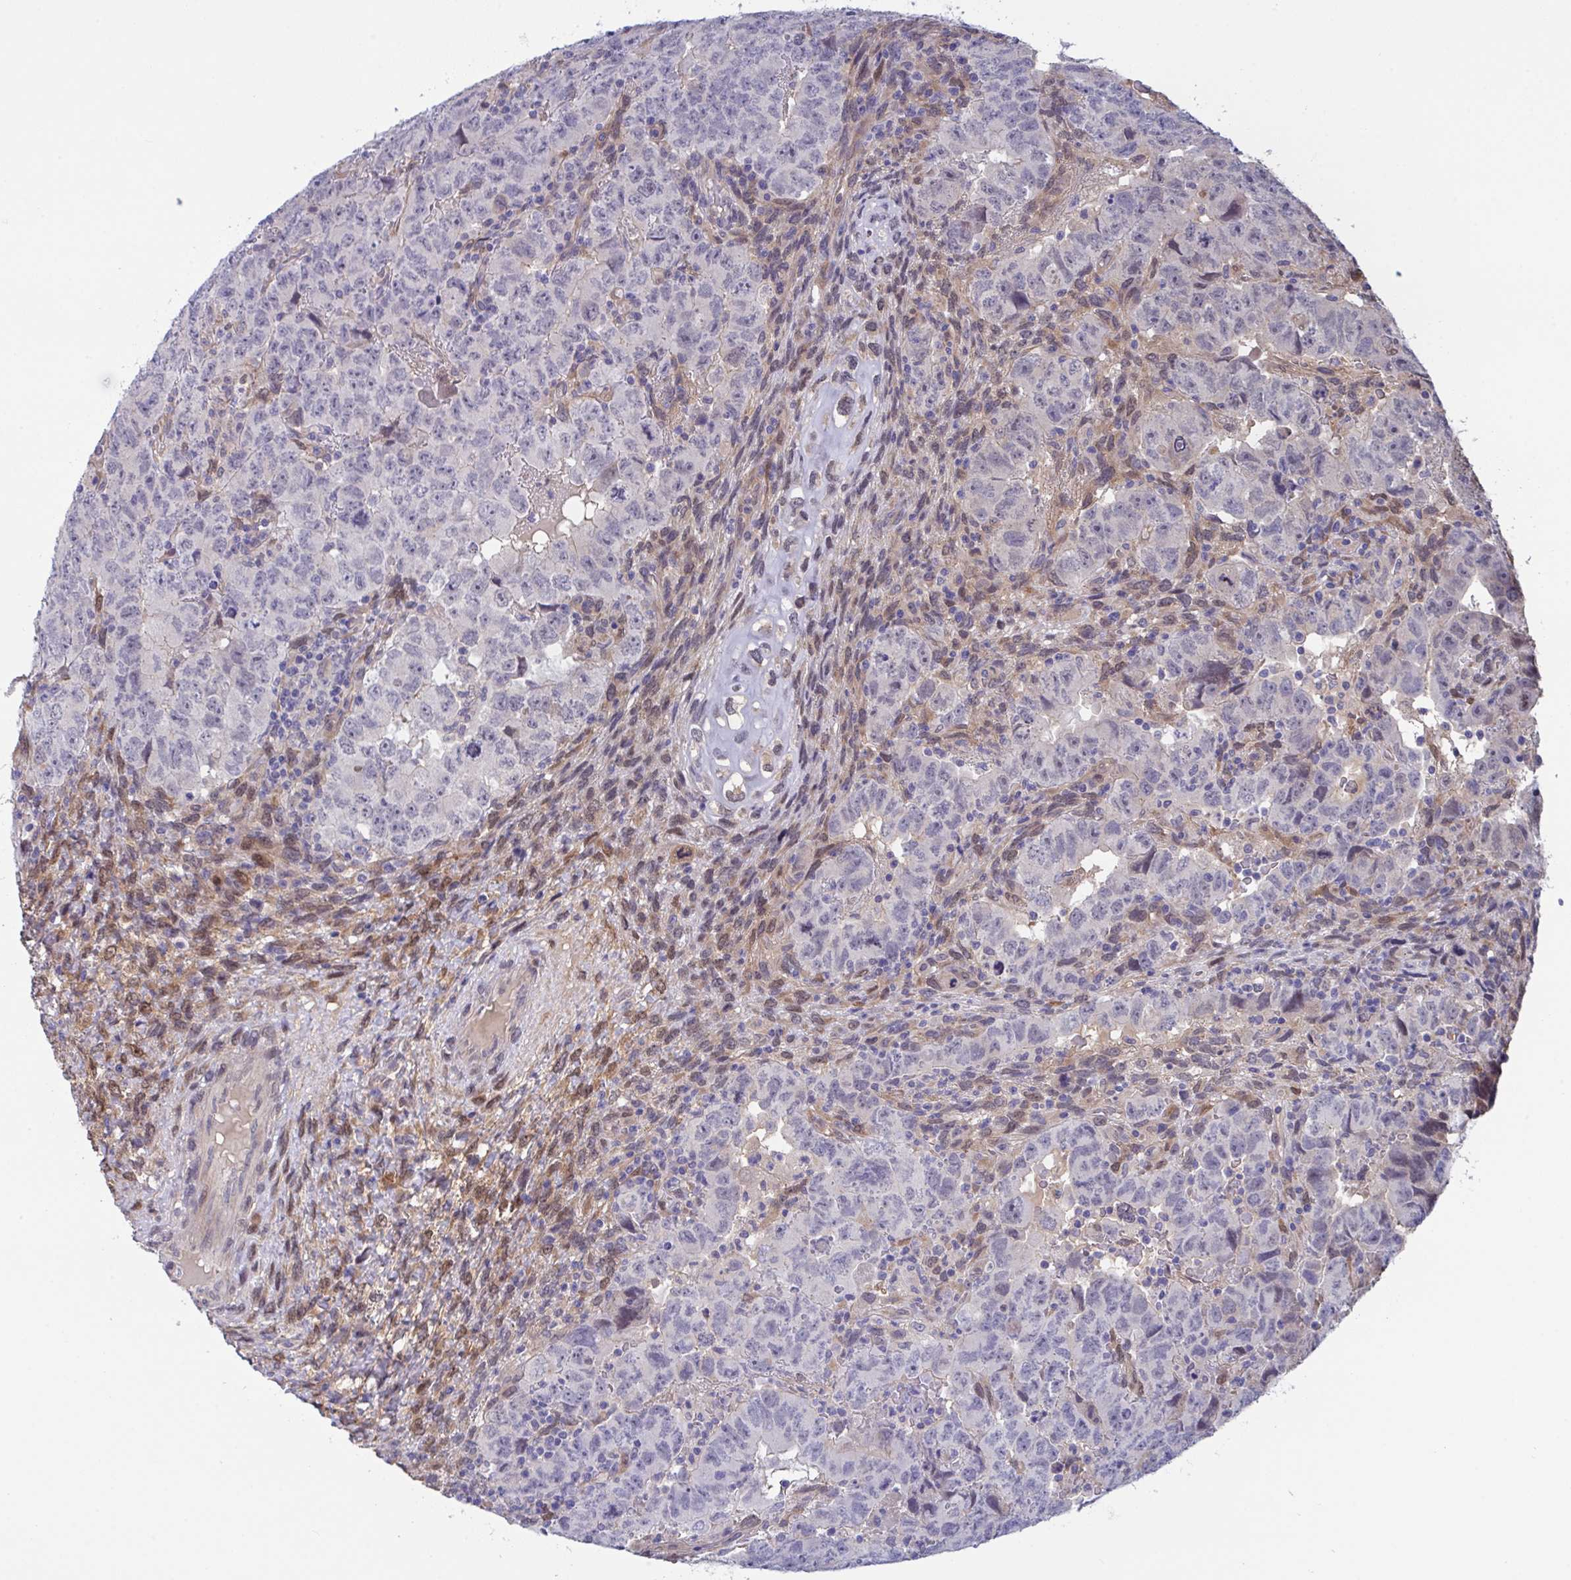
{"staining": {"intensity": "negative", "quantity": "none", "location": "none"}, "tissue": "testis cancer", "cell_type": "Tumor cells", "image_type": "cancer", "snomed": [{"axis": "morphology", "description": "Carcinoma, Embryonal, NOS"}, {"axis": "topography", "description": "Testis"}], "caption": "Immunohistochemistry of testis embryonal carcinoma reveals no staining in tumor cells.", "gene": "L3HYPDH", "patient": {"sex": "male", "age": 24}}